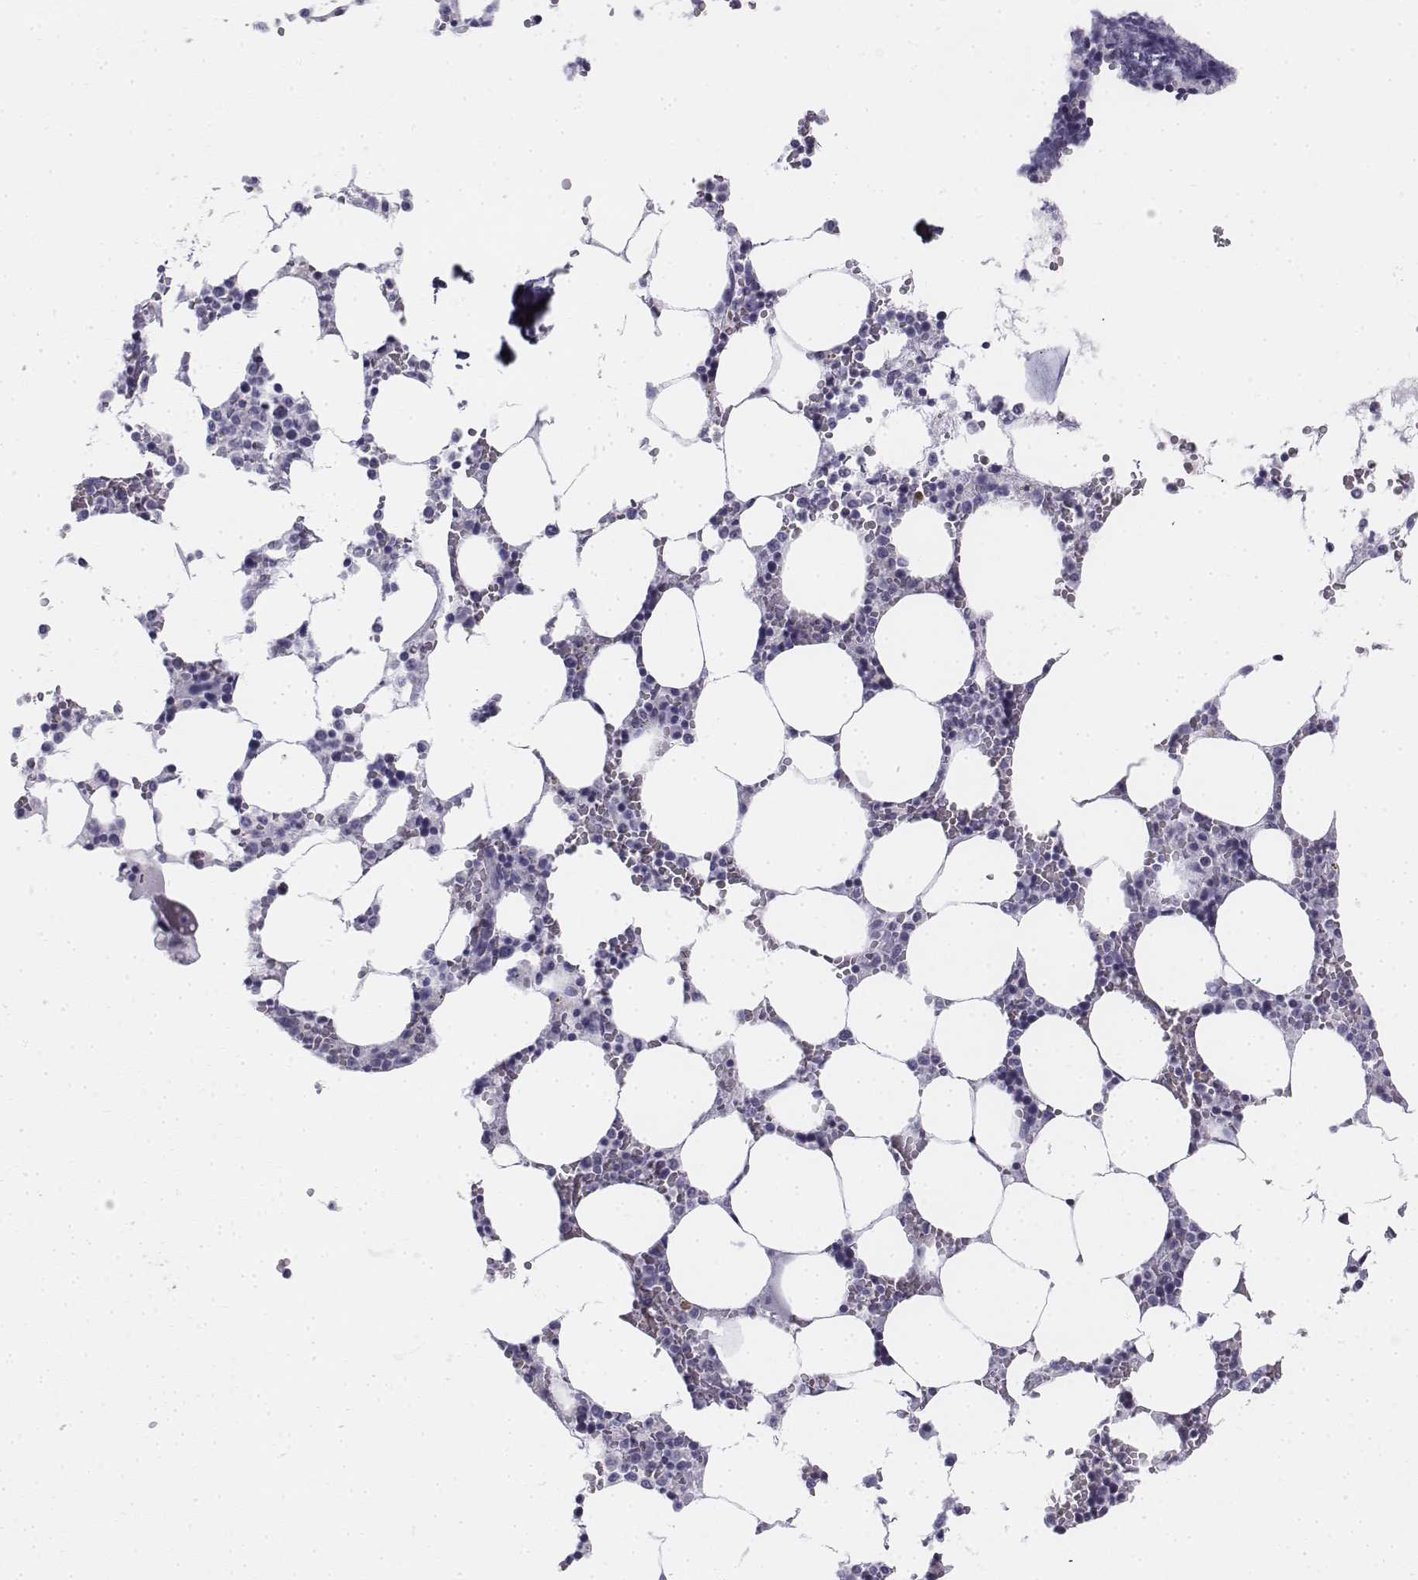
{"staining": {"intensity": "negative", "quantity": "none", "location": "none"}, "tissue": "bone marrow", "cell_type": "Hematopoietic cells", "image_type": "normal", "snomed": [{"axis": "morphology", "description": "Normal tissue, NOS"}, {"axis": "topography", "description": "Bone marrow"}], "caption": "This micrograph is of benign bone marrow stained with immunohistochemistry (IHC) to label a protein in brown with the nuclei are counter-stained blue. There is no staining in hematopoietic cells. The staining was performed using DAB (3,3'-diaminobenzidine) to visualize the protein expression in brown, while the nuclei were stained in blue with hematoxylin (Magnification: 20x).", "gene": "TH", "patient": {"sex": "male", "age": 64}}